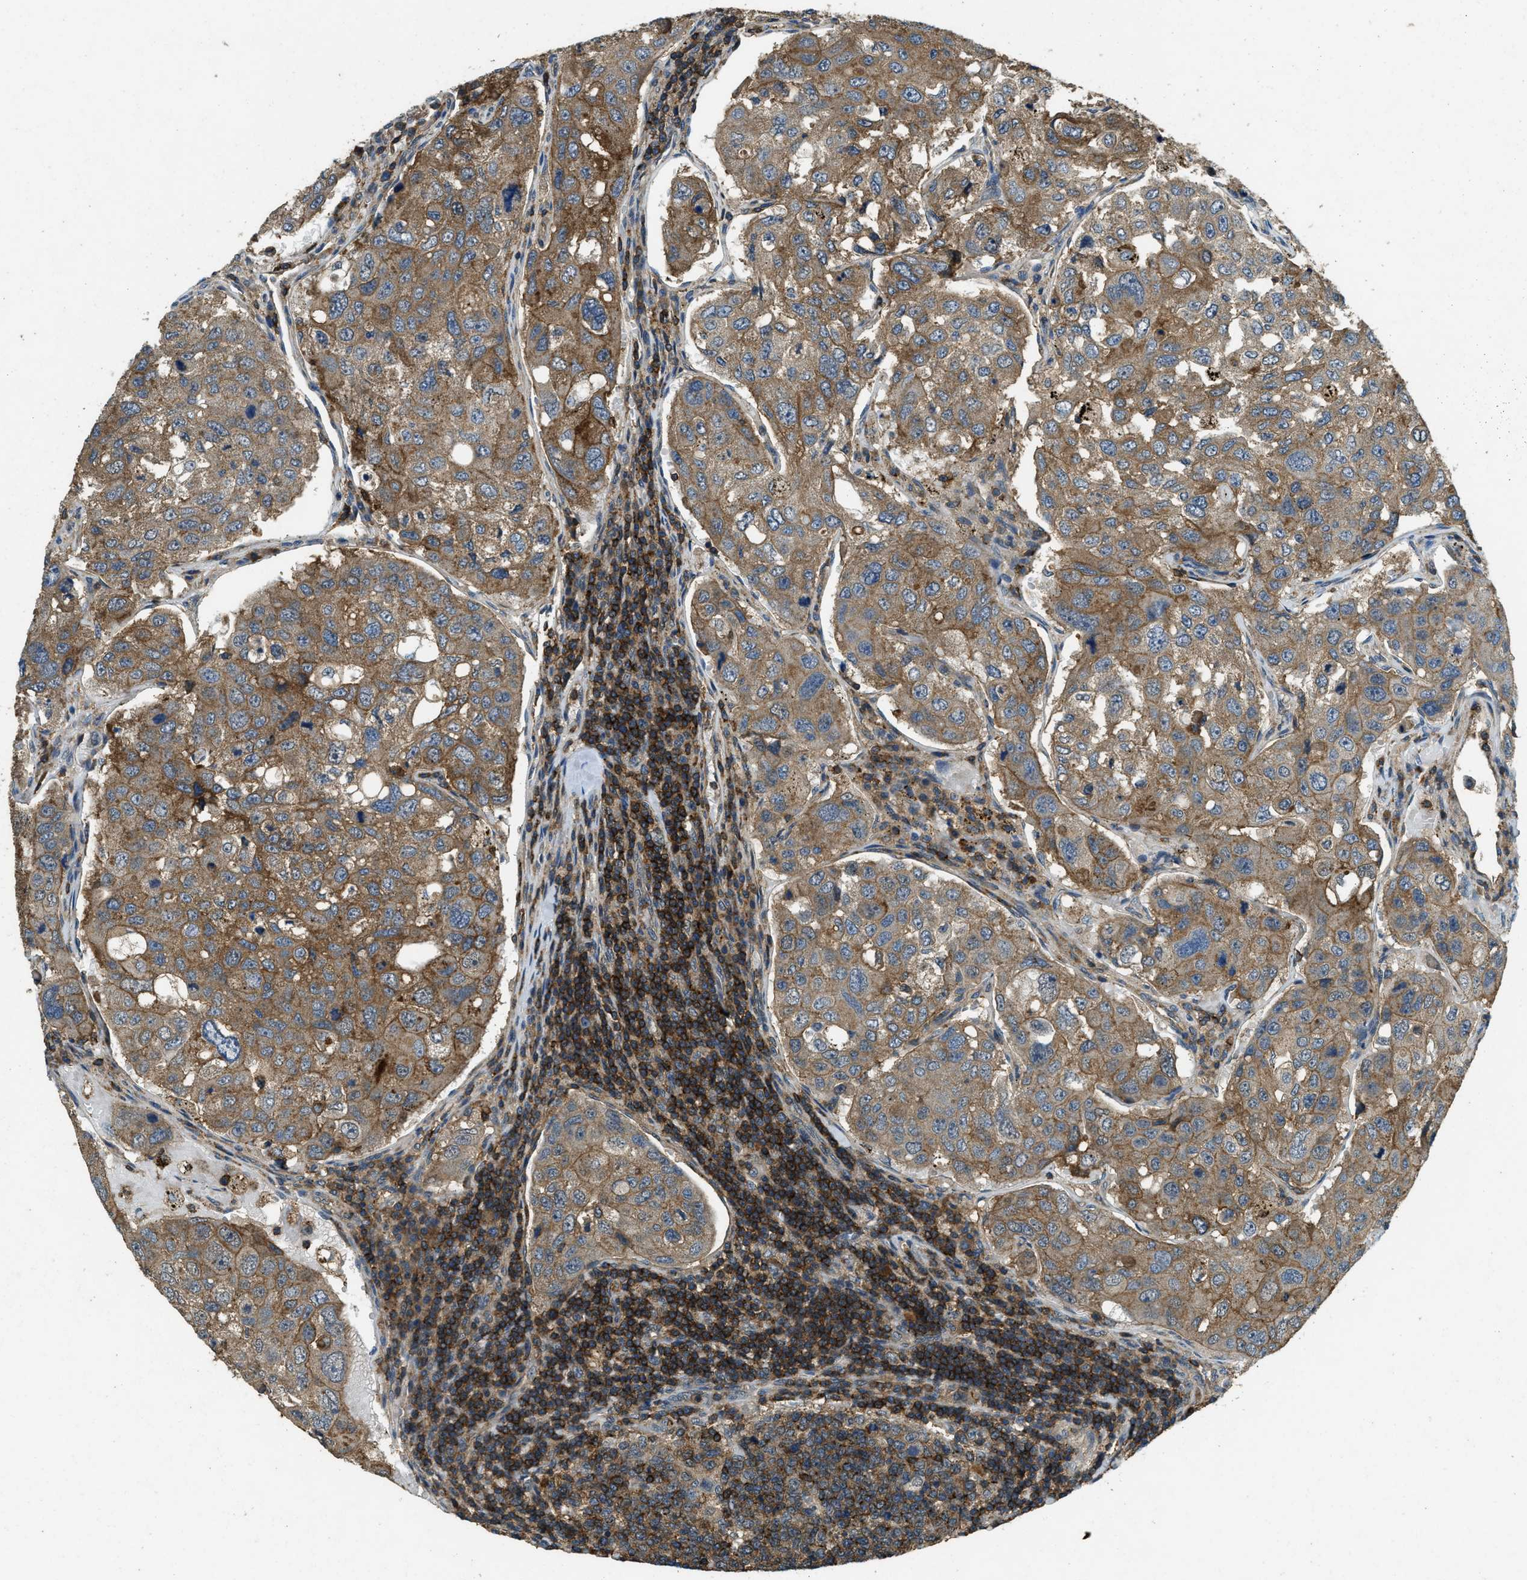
{"staining": {"intensity": "moderate", "quantity": ">75%", "location": "cytoplasmic/membranous"}, "tissue": "urothelial cancer", "cell_type": "Tumor cells", "image_type": "cancer", "snomed": [{"axis": "morphology", "description": "Urothelial carcinoma, High grade"}, {"axis": "topography", "description": "Lymph node"}, {"axis": "topography", "description": "Urinary bladder"}], "caption": "Brown immunohistochemical staining in human urothelial cancer shows moderate cytoplasmic/membranous positivity in about >75% of tumor cells.", "gene": "ATP8B1", "patient": {"sex": "male", "age": 51}}